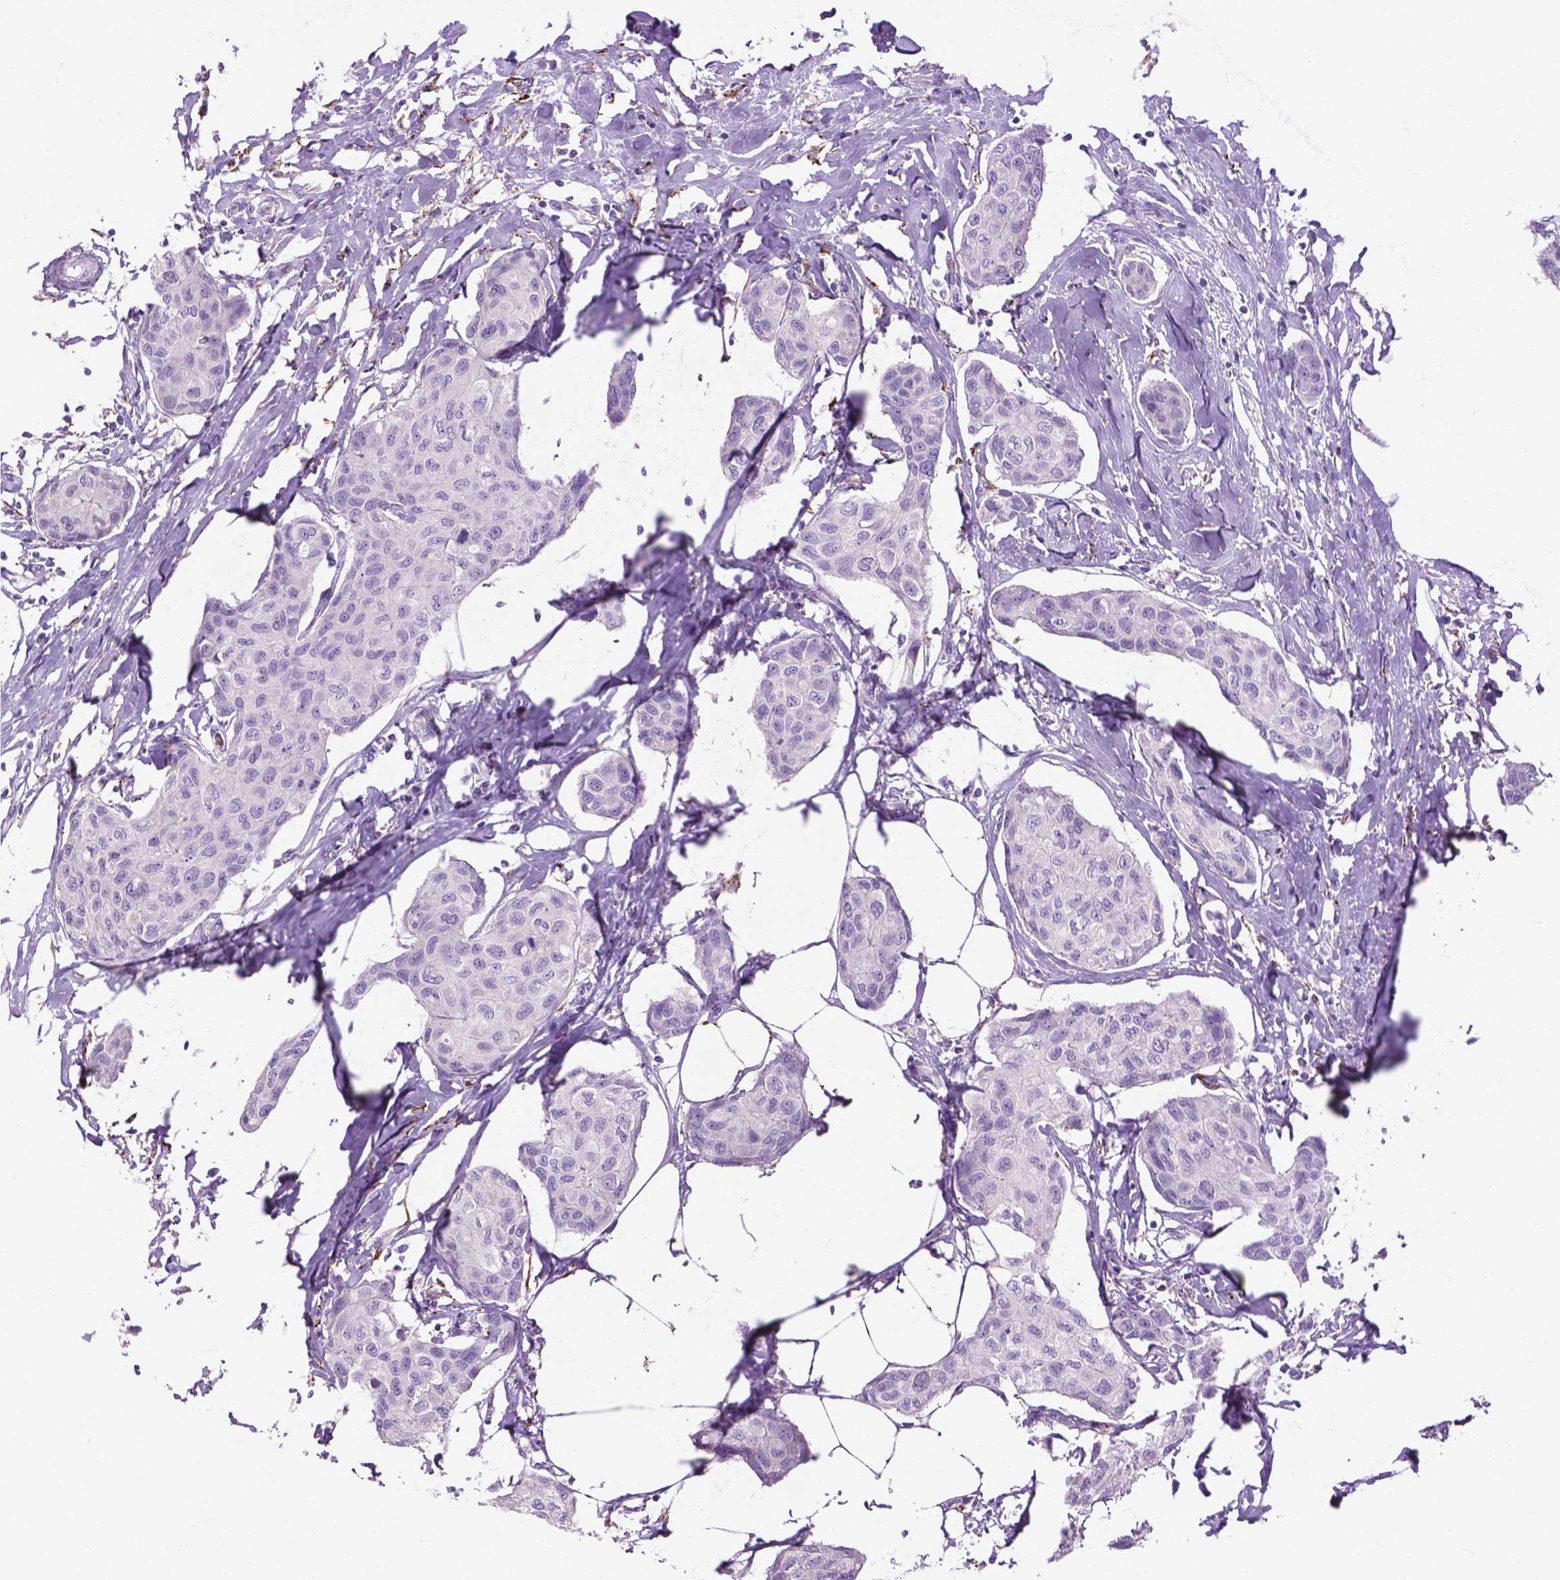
{"staining": {"intensity": "negative", "quantity": "none", "location": "none"}, "tissue": "breast cancer", "cell_type": "Tumor cells", "image_type": "cancer", "snomed": [{"axis": "morphology", "description": "Duct carcinoma"}, {"axis": "topography", "description": "Breast"}], "caption": "IHC of human invasive ductal carcinoma (breast) demonstrates no expression in tumor cells.", "gene": "TMEM132E", "patient": {"sex": "female", "age": 80}}